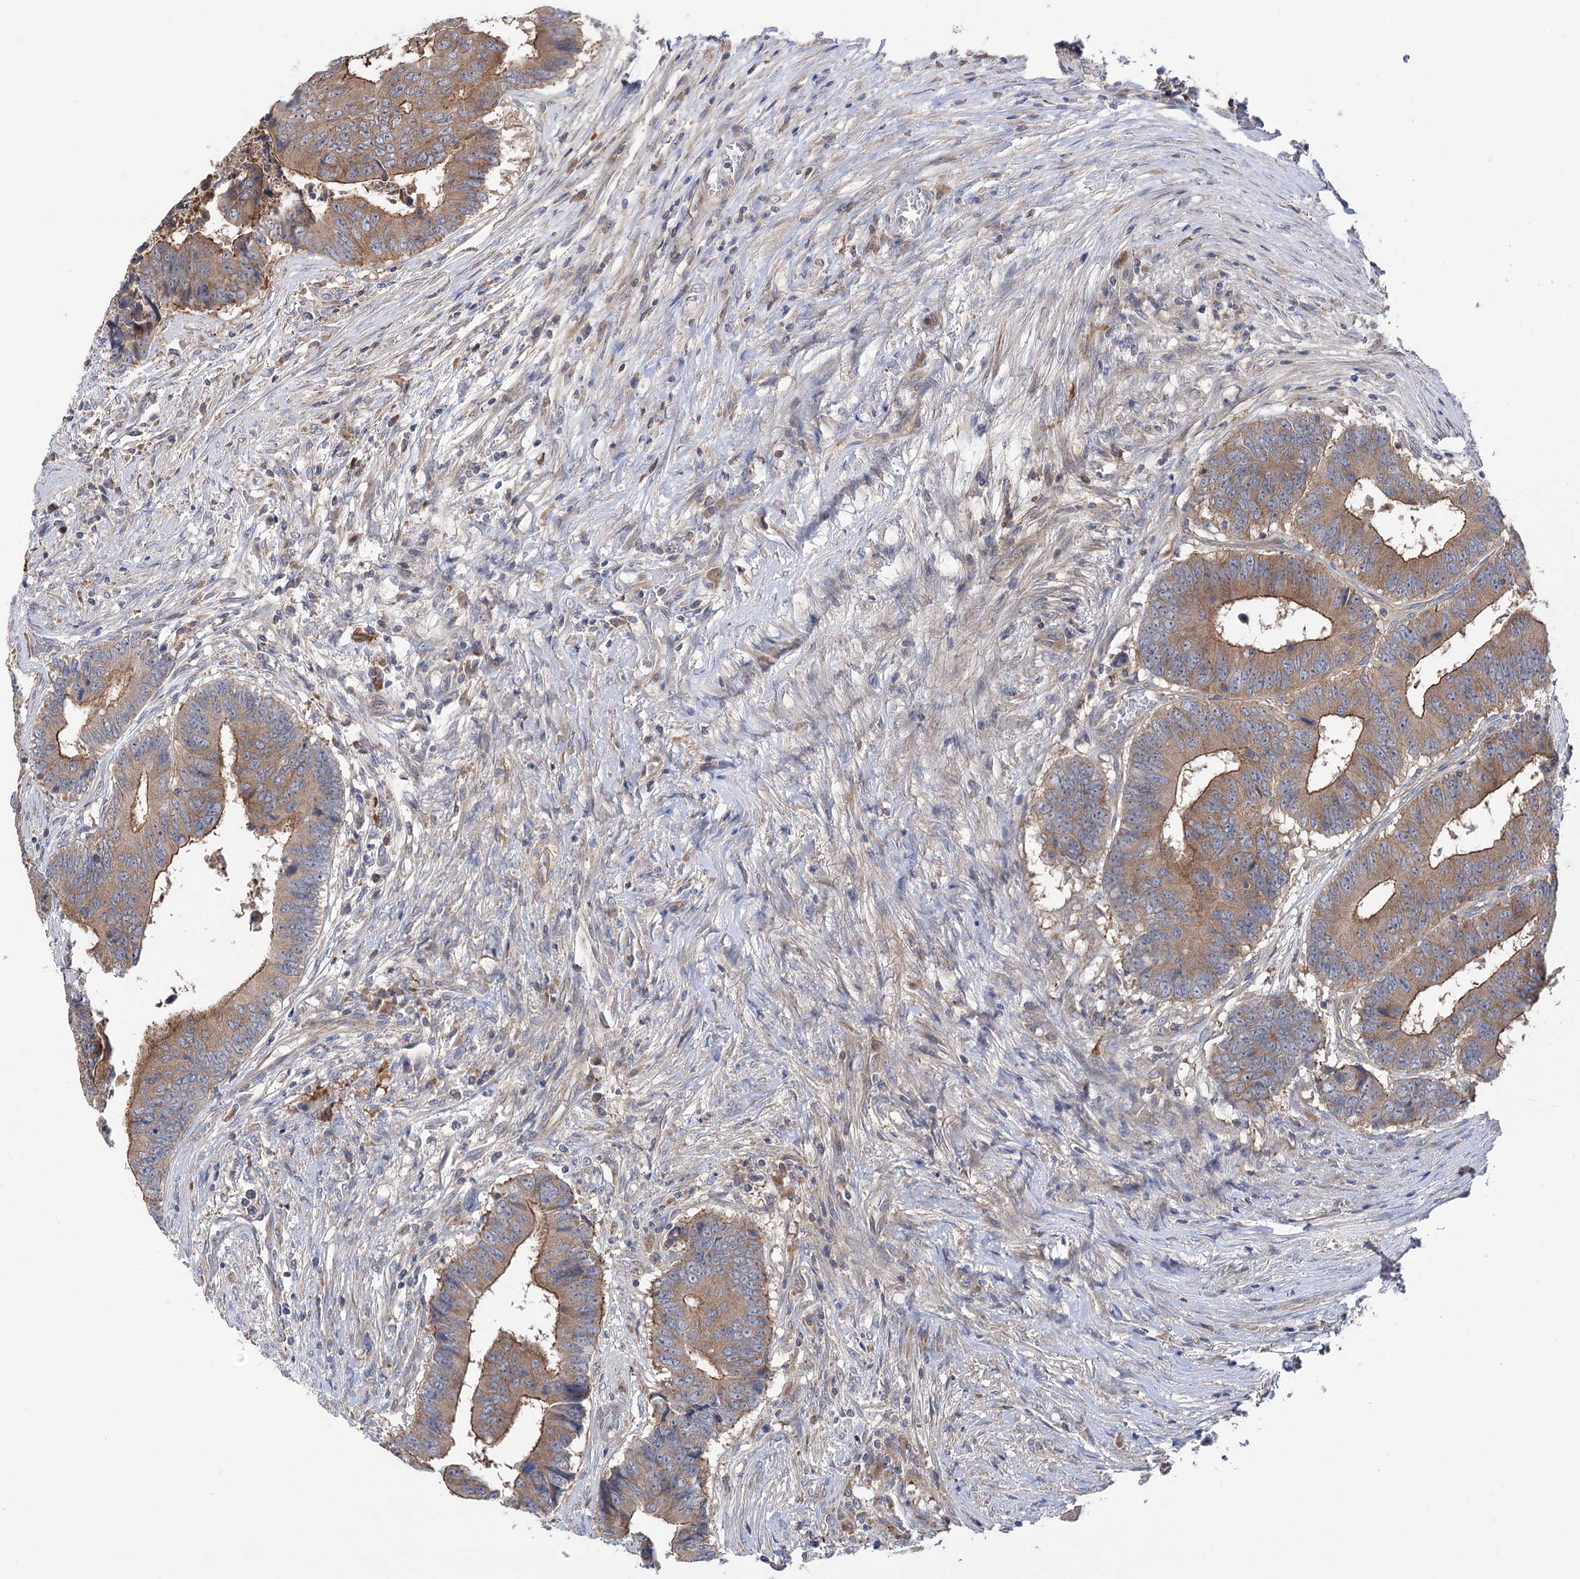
{"staining": {"intensity": "moderate", "quantity": ">75%", "location": "cytoplasmic/membranous"}, "tissue": "colorectal cancer", "cell_type": "Tumor cells", "image_type": "cancer", "snomed": [{"axis": "morphology", "description": "Adenocarcinoma, NOS"}, {"axis": "topography", "description": "Rectum"}], "caption": "A photomicrograph showing moderate cytoplasmic/membranous staining in about >75% of tumor cells in colorectal cancer, as visualized by brown immunohistochemical staining.", "gene": "VPS37B", "patient": {"sex": "male", "age": 84}}